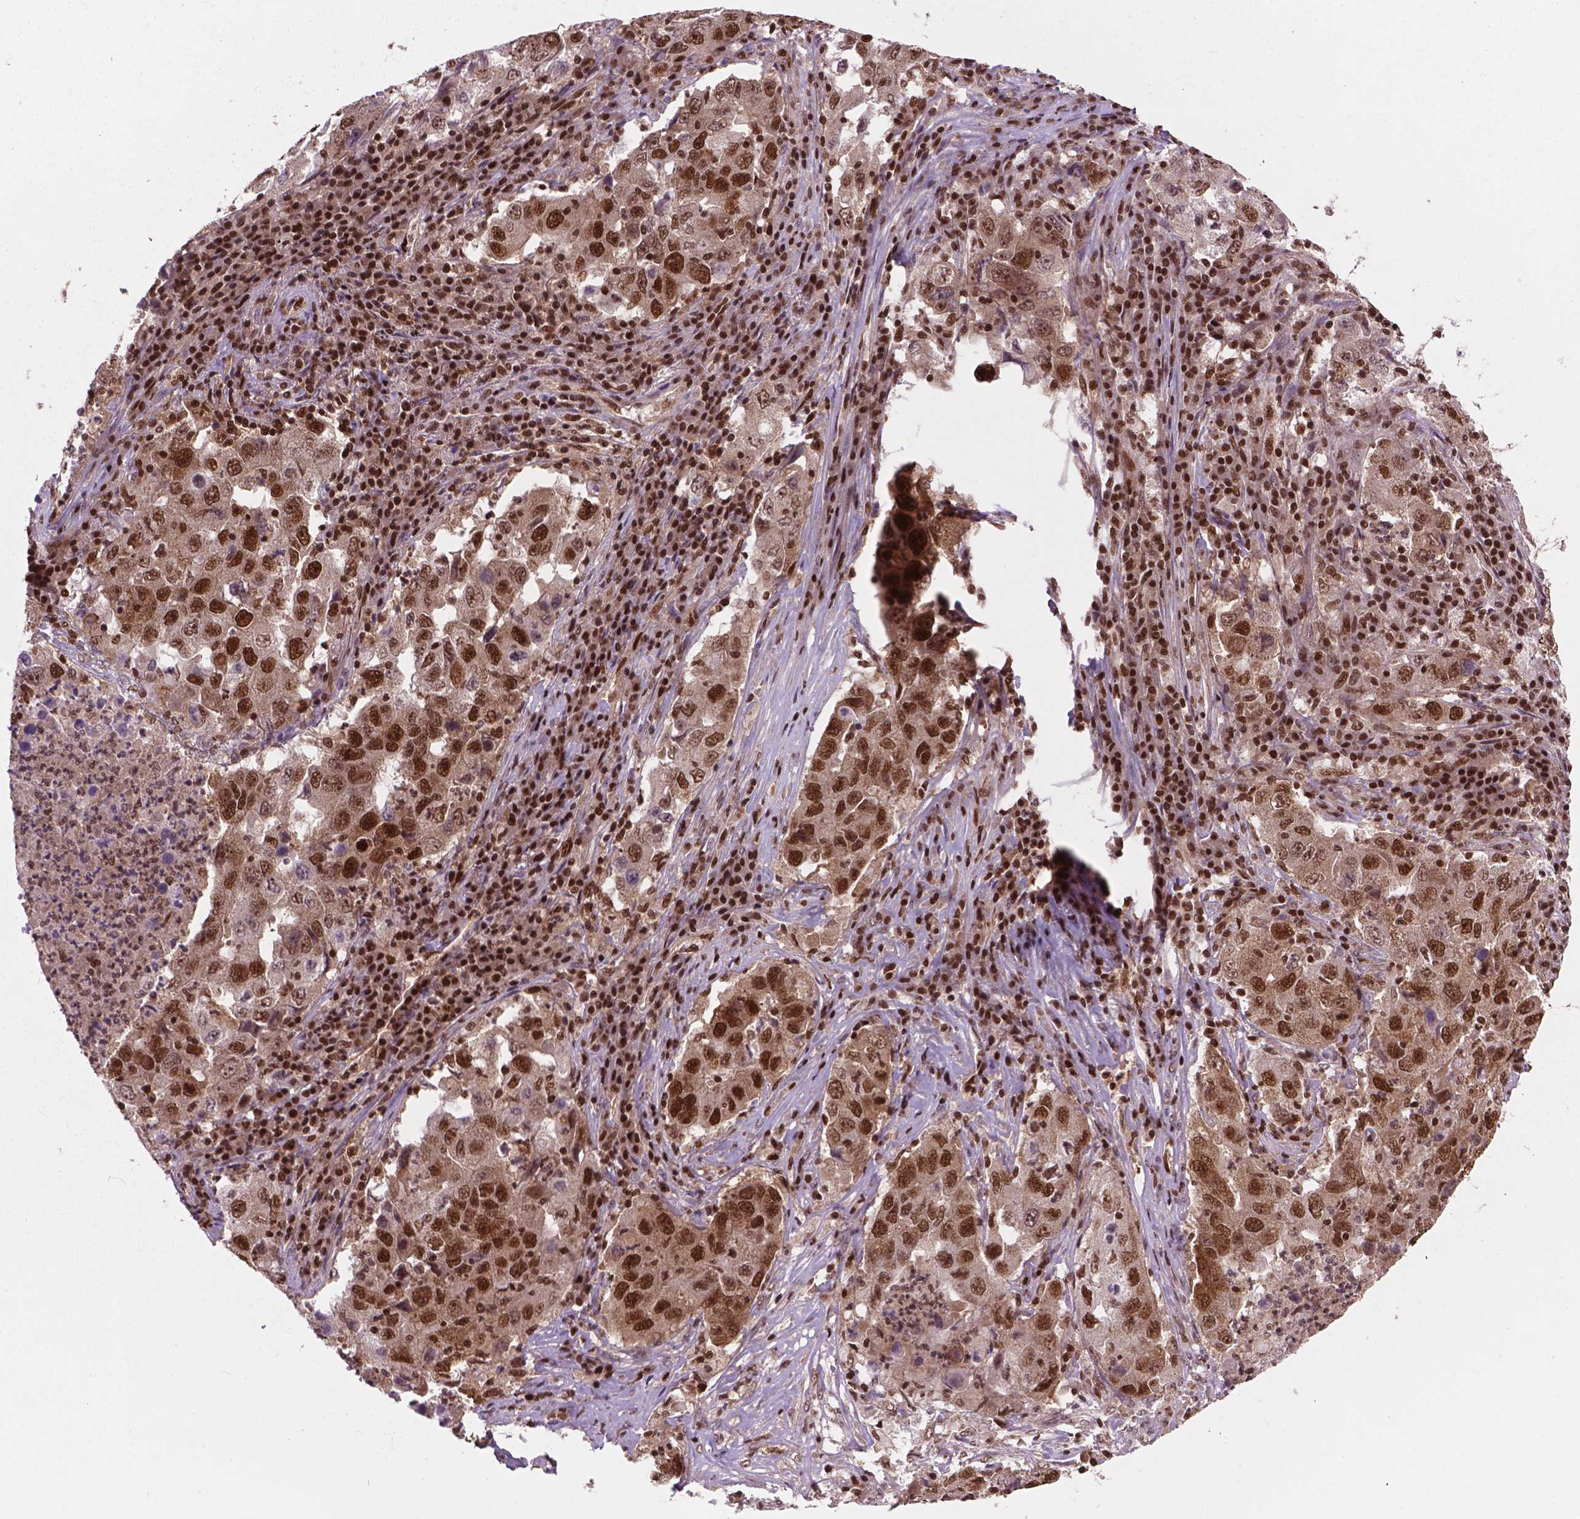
{"staining": {"intensity": "strong", "quantity": ">75%", "location": "nuclear"}, "tissue": "lung cancer", "cell_type": "Tumor cells", "image_type": "cancer", "snomed": [{"axis": "morphology", "description": "Adenocarcinoma, NOS"}, {"axis": "topography", "description": "Lung"}], "caption": "A brown stain highlights strong nuclear positivity of a protein in lung cancer tumor cells.", "gene": "SIRT6", "patient": {"sex": "male", "age": 73}}